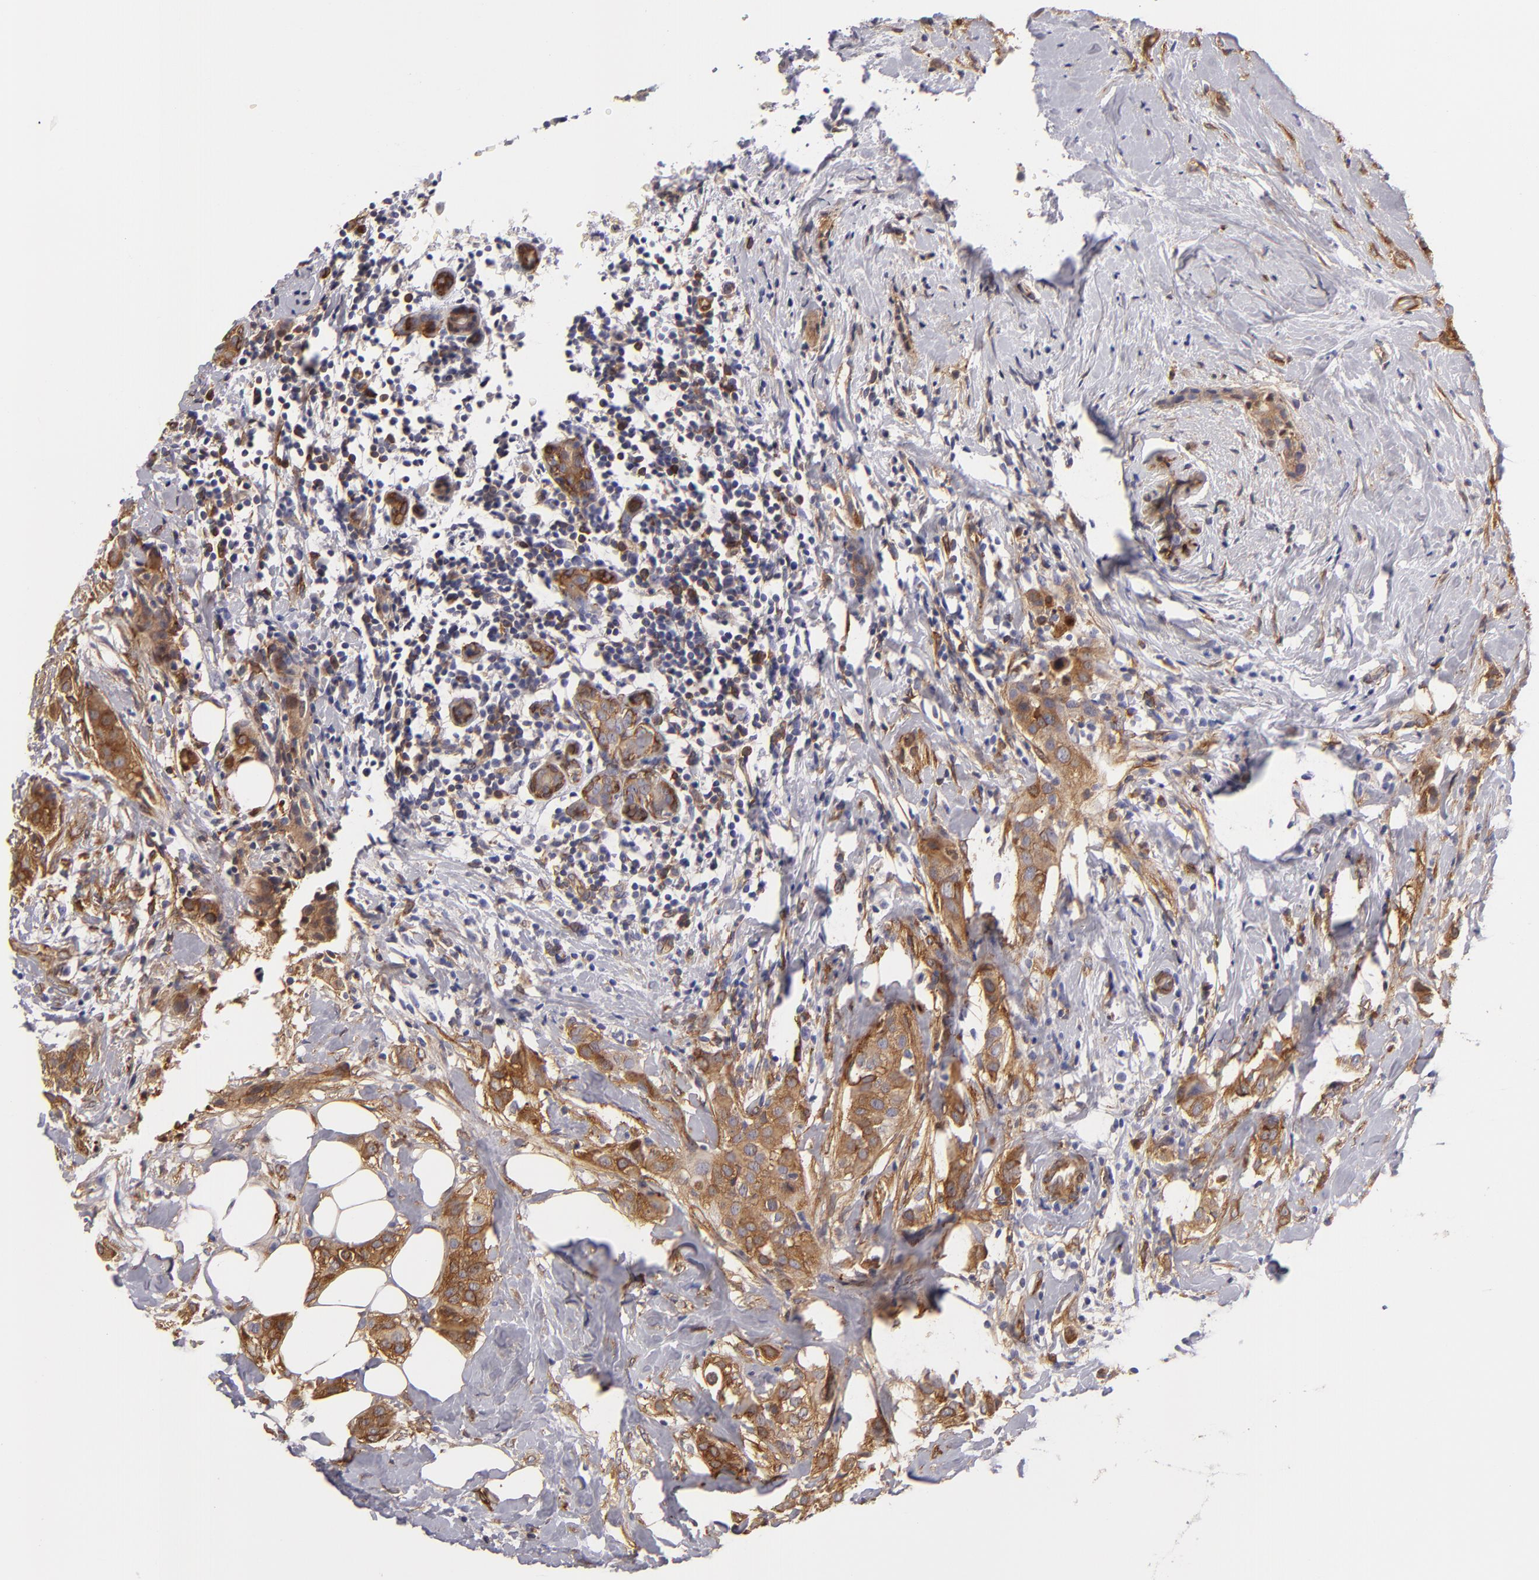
{"staining": {"intensity": "moderate", "quantity": ">75%", "location": "cytoplasmic/membranous"}, "tissue": "breast cancer", "cell_type": "Tumor cells", "image_type": "cancer", "snomed": [{"axis": "morphology", "description": "Duct carcinoma"}, {"axis": "topography", "description": "Breast"}], "caption": "The histopathology image displays a brown stain indicating the presence of a protein in the cytoplasmic/membranous of tumor cells in infiltrating ductal carcinoma (breast).", "gene": "VCL", "patient": {"sex": "female", "age": 45}}